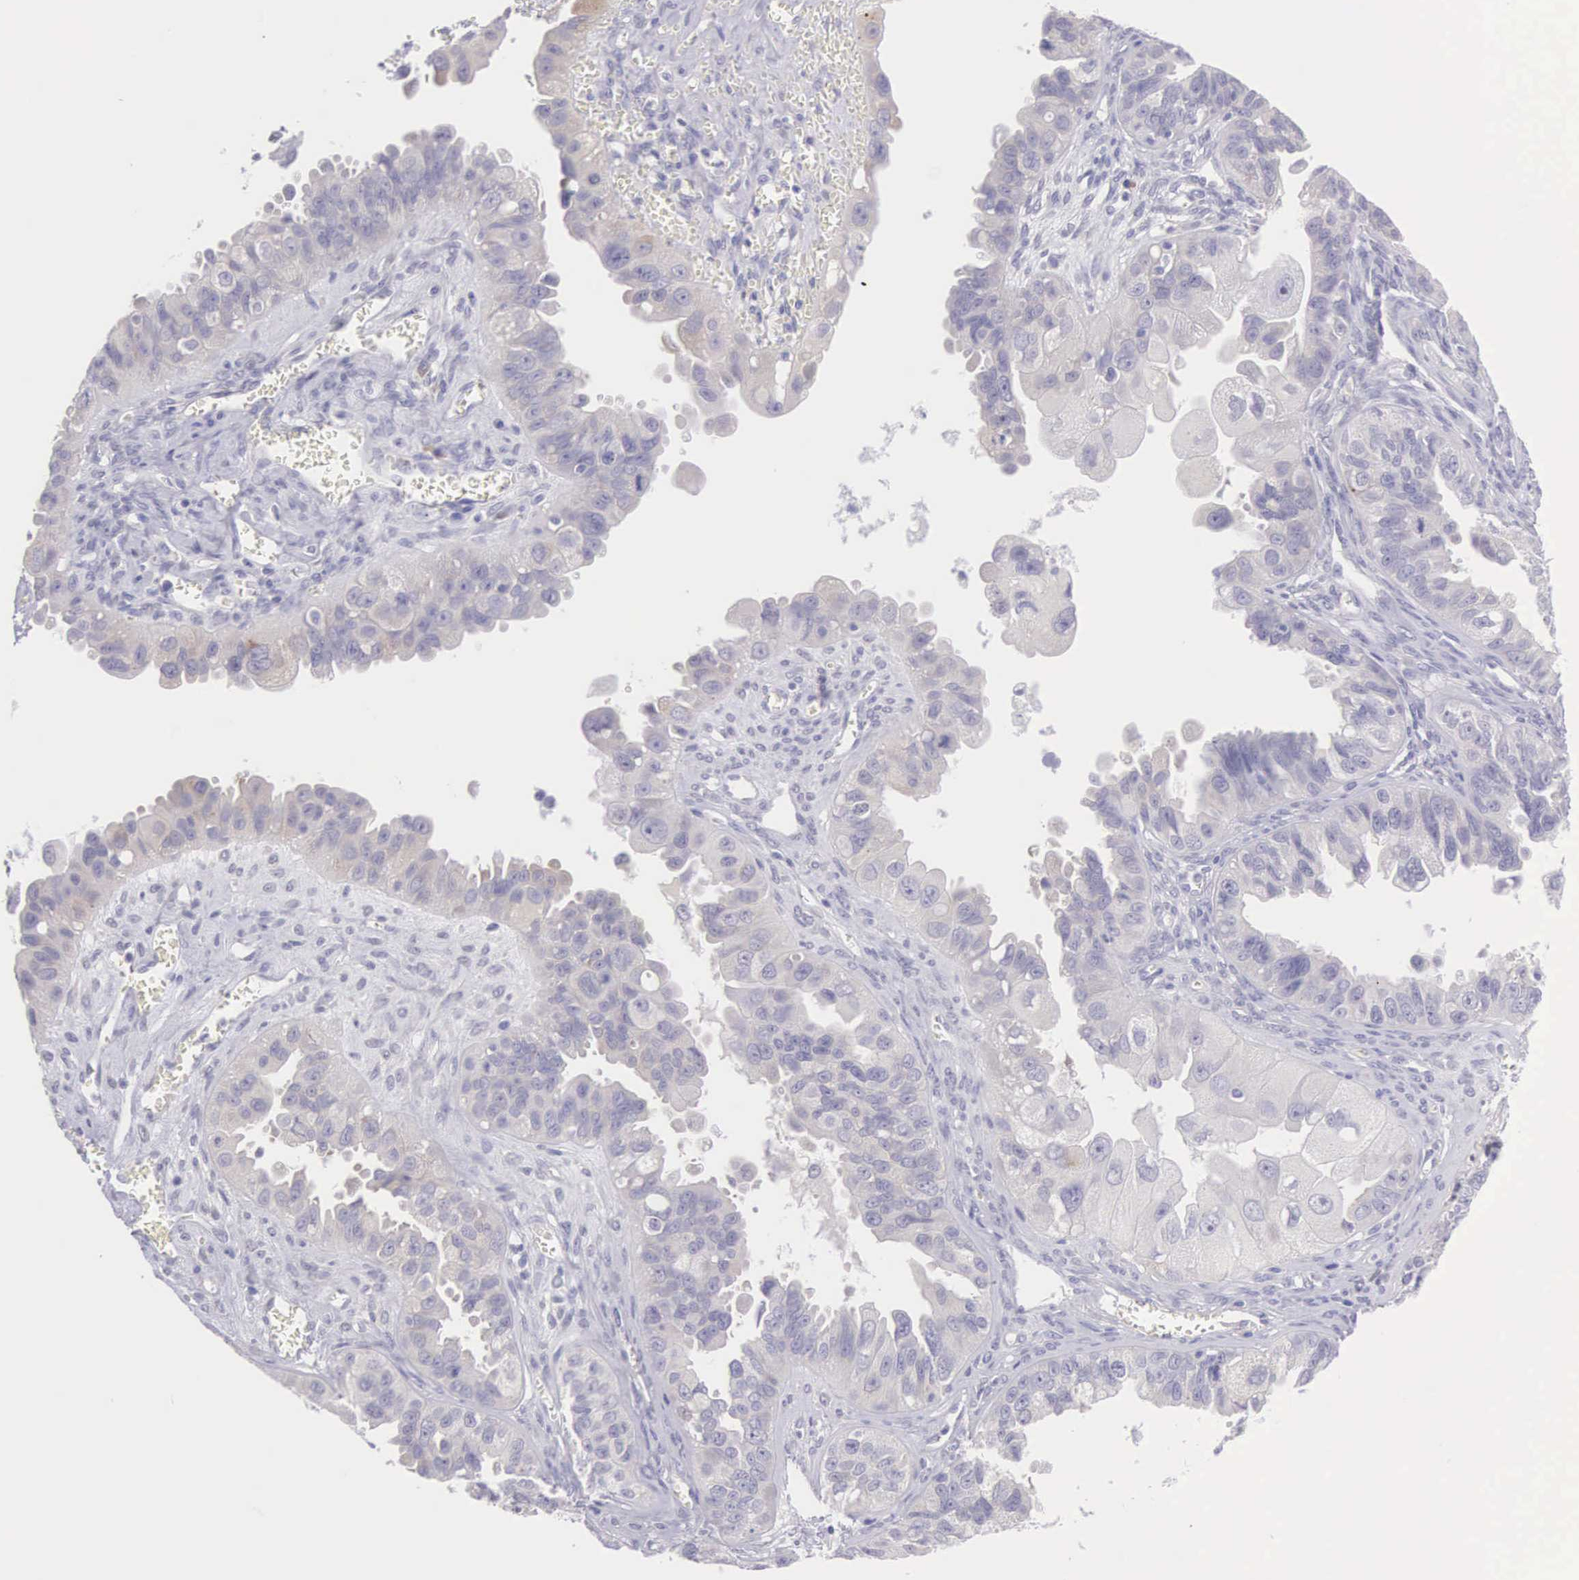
{"staining": {"intensity": "weak", "quantity": "25%-75%", "location": "cytoplasmic/membranous"}, "tissue": "ovarian cancer", "cell_type": "Tumor cells", "image_type": "cancer", "snomed": [{"axis": "morphology", "description": "Carcinoma, endometroid"}, {"axis": "topography", "description": "Ovary"}], "caption": "Approximately 25%-75% of tumor cells in human ovarian cancer demonstrate weak cytoplasmic/membranous protein expression as visualized by brown immunohistochemical staining.", "gene": "ARFGAP3", "patient": {"sex": "female", "age": 85}}